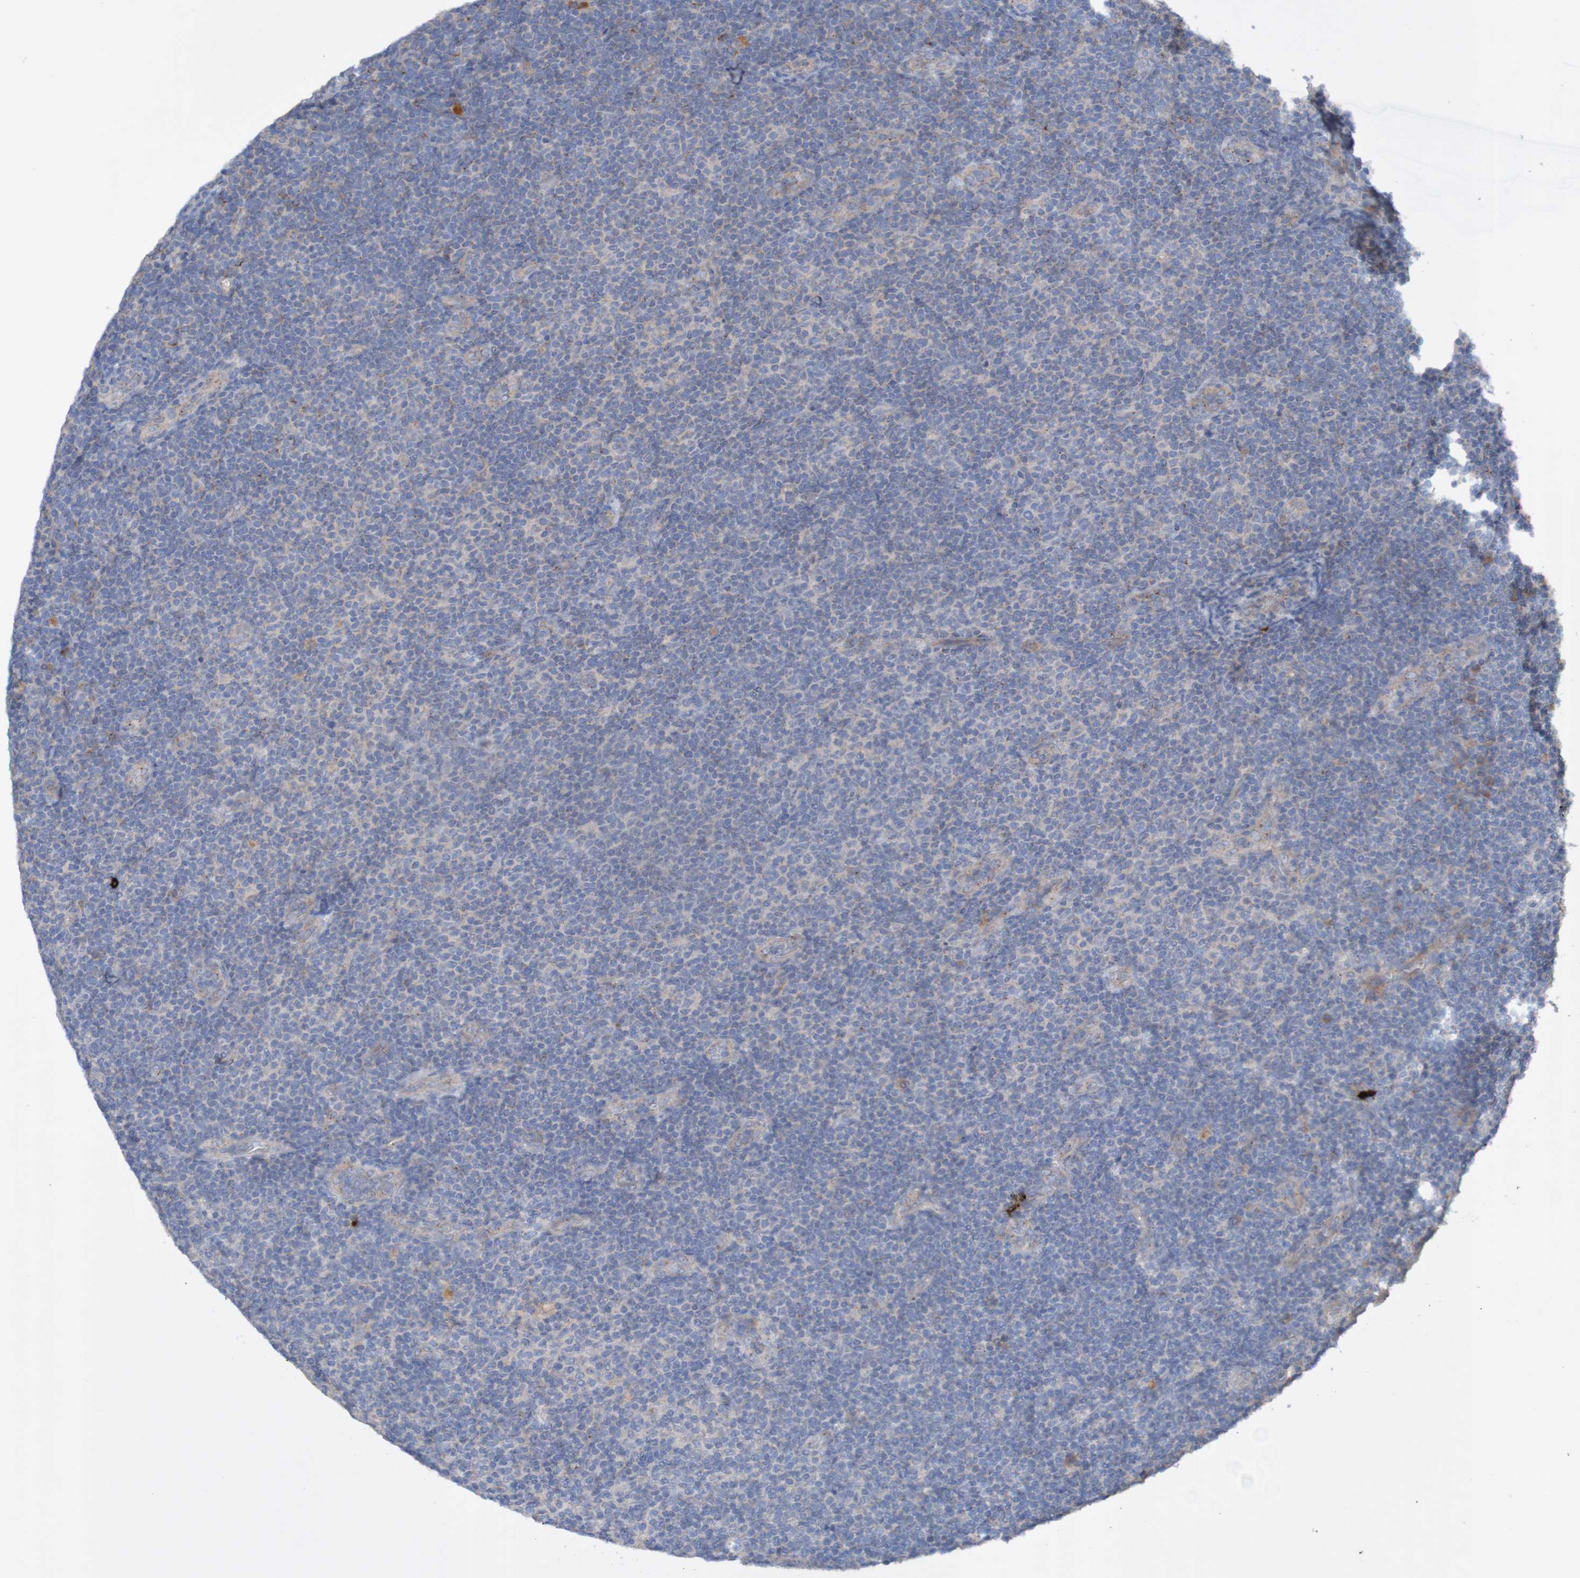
{"staining": {"intensity": "negative", "quantity": "none", "location": "none"}, "tissue": "lymphoma", "cell_type": "Tumor cells", "image_type": "cancer", "snomed": [{"axis": "morphology", "description": "Malignant lymphoma, non-Hodgkin's type, Low grade"}, {"axis": "topography", "description": "Lymph node"}], "caption": "DAB immunohistochemical staining of human lymphoma reveals no significant positivity in tumor cells.", "gene": "ANGPT4", "patient": {"sex": "male", "age": 83}}